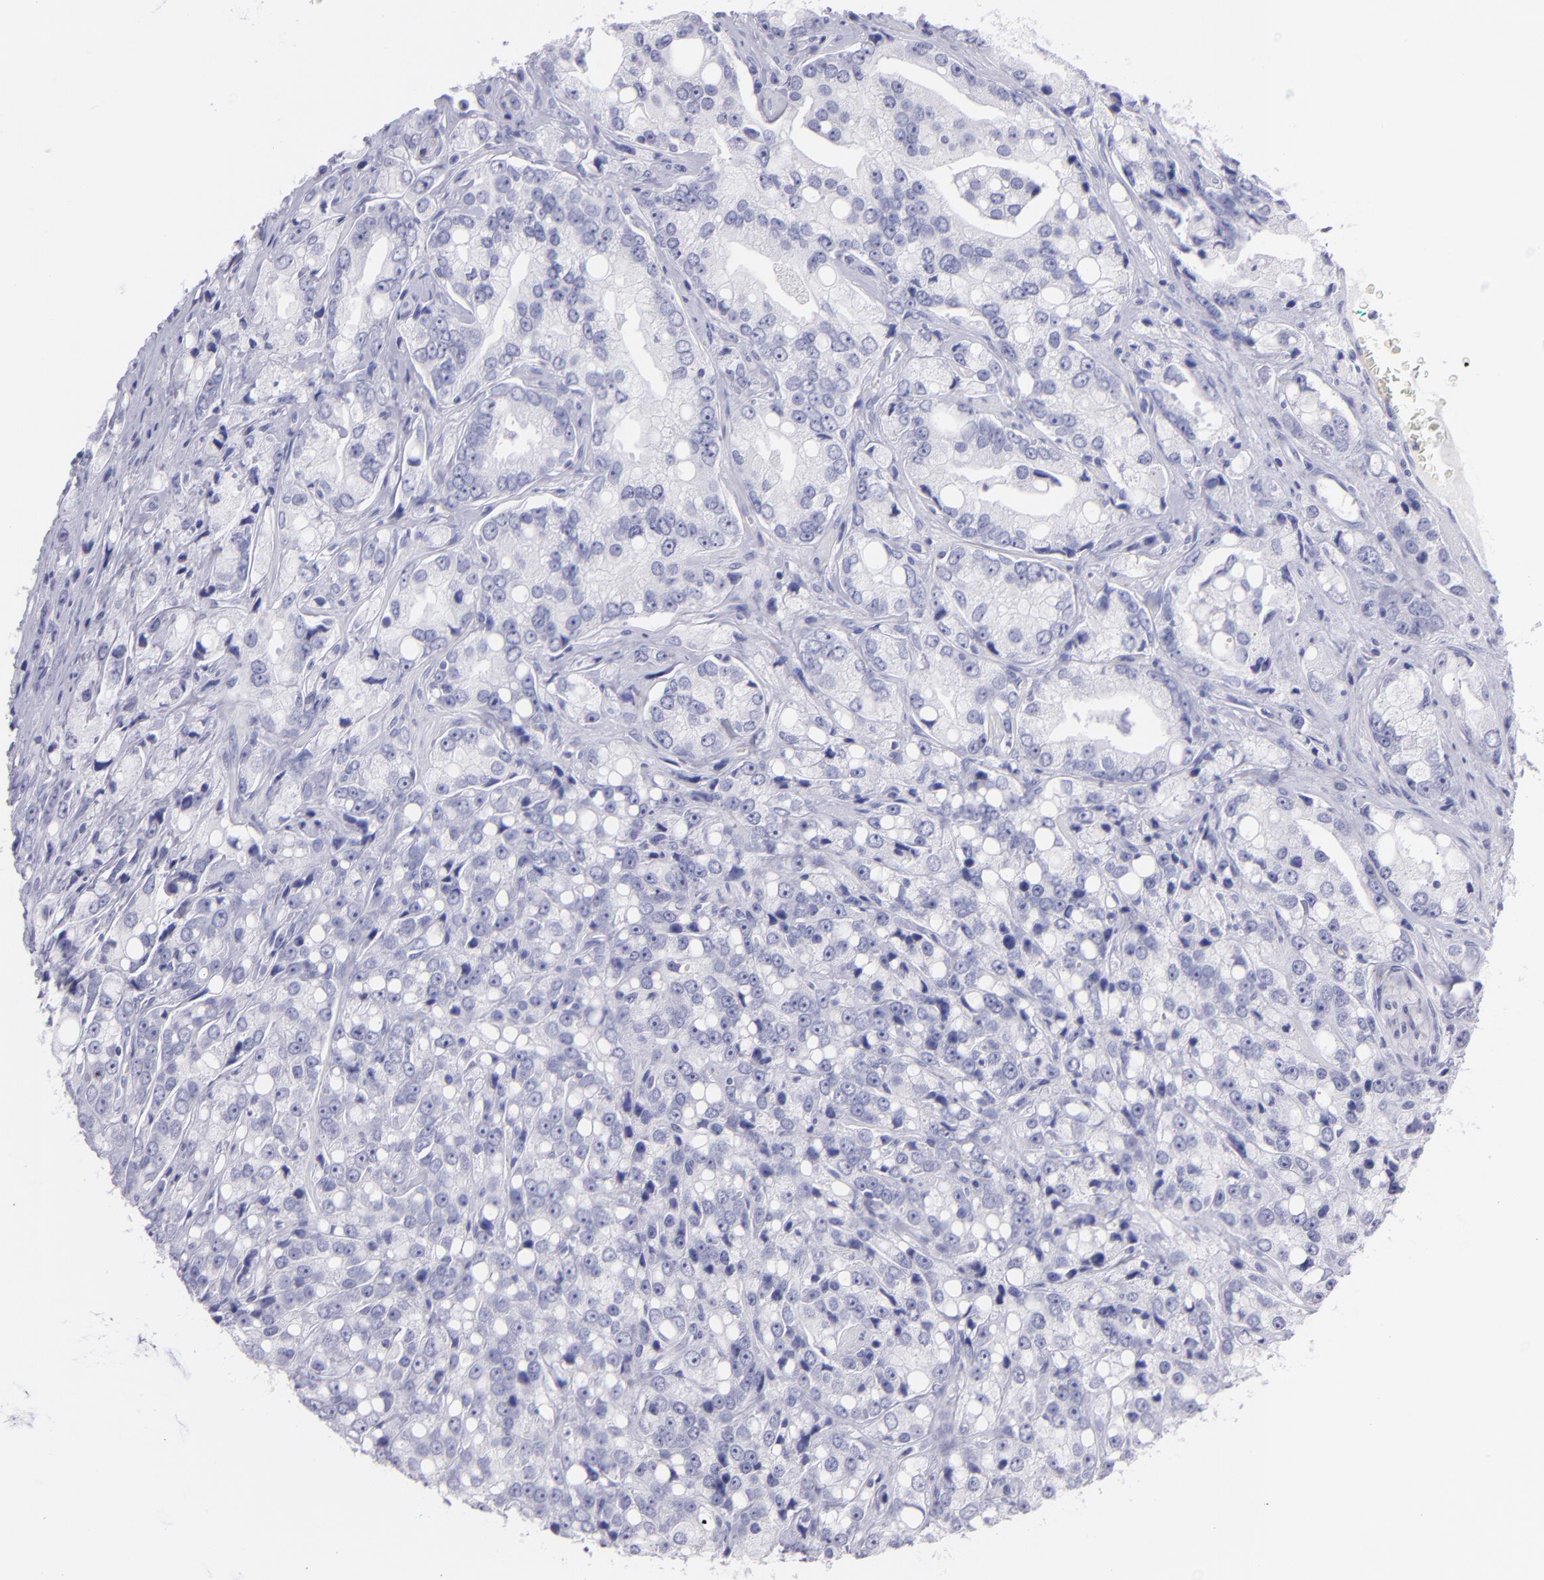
{"staining": {"intensity": "negative", "quantity": "none", "location": "none"}, "tissue": "prostate cancer", "cell_type": "Tumor cells", "image_type": "cancer", "snomed": [{"axis": "morphology", "description": "Adenocarcinoma, High grade"}, {"axis": "topography", "description": "Prostate"}], "caption": "Tumor cells show no significant protein positivity in prostate cancer (adenocarcinoma (high-grade)). The staining was performed using DAB (3,3'-diaminobenzidine) to visualize the protein expression in brown, while the nuclei were stained in blue with hematoxylin (Magnification: 20x).", "gene": "CNP", "patient": {"sex": "male", "age": 67}}